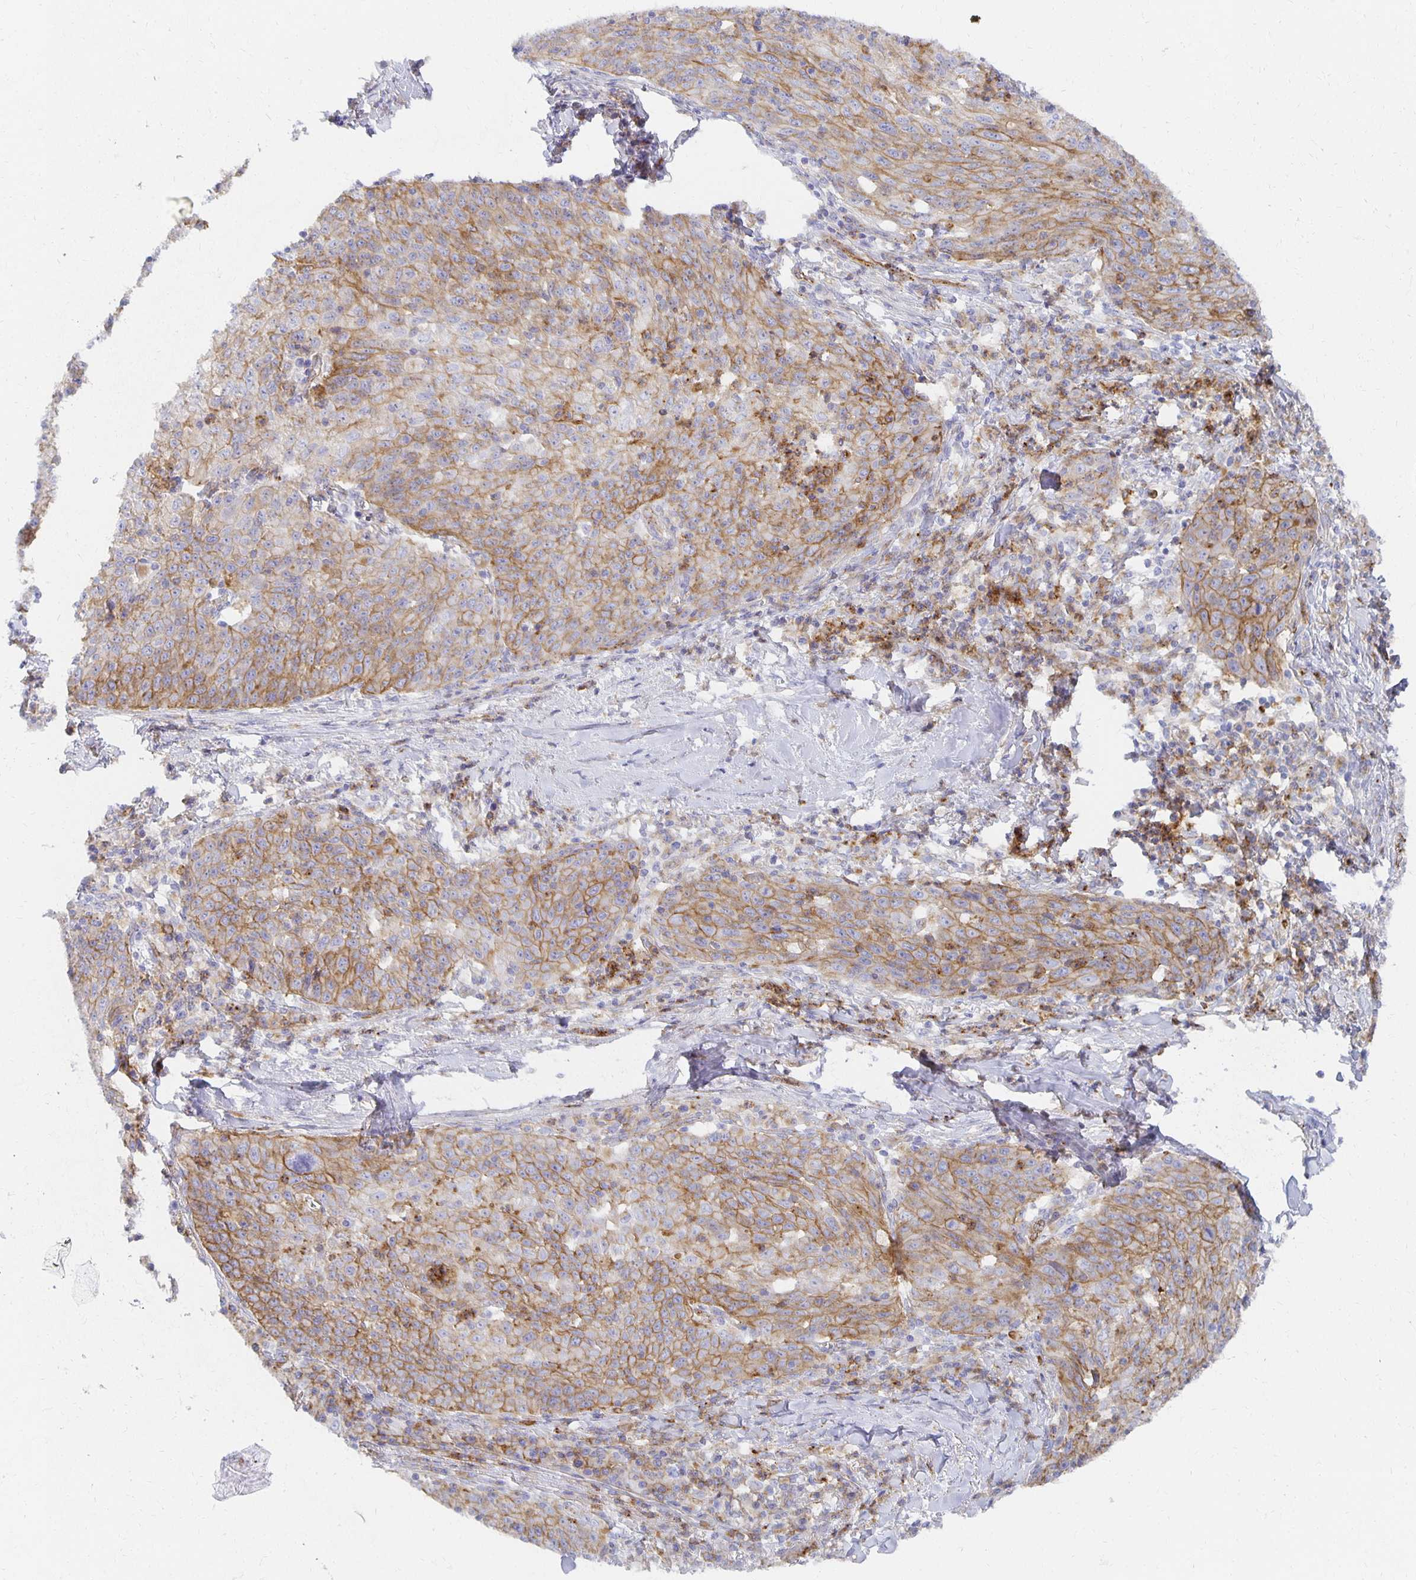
{"staining": {"intensity": "moderate", "quantity": ">75%", "location": "cytoplasmic/membranous"}, "tissue": "lung cancer", "cell_type": "Tumor cells", "image_type": "cancer", "snomed": [{"axis": "morphology", "description": "Squamous cell carcinoma, NOS"}, {"axis": "morphology", "description": "Squamous cell carcinoma, metastatic, NOS"}, {"axis": "topography", "description": "Bronchus"}, {"axis": "topography", "description": "Lung"}], "caption": "Immunohistochemical staining of human lung cancer (squamous cell carcinoma) shows medium levels of moderate cytoplasmic/membranous positivity in approximately >75% of tumor cells. Immunohistochemistry stains the protein in brown and the nuclei are stained blue.", "gene": "TAAR1", "patient": {"sex": "male", "age": 62}}